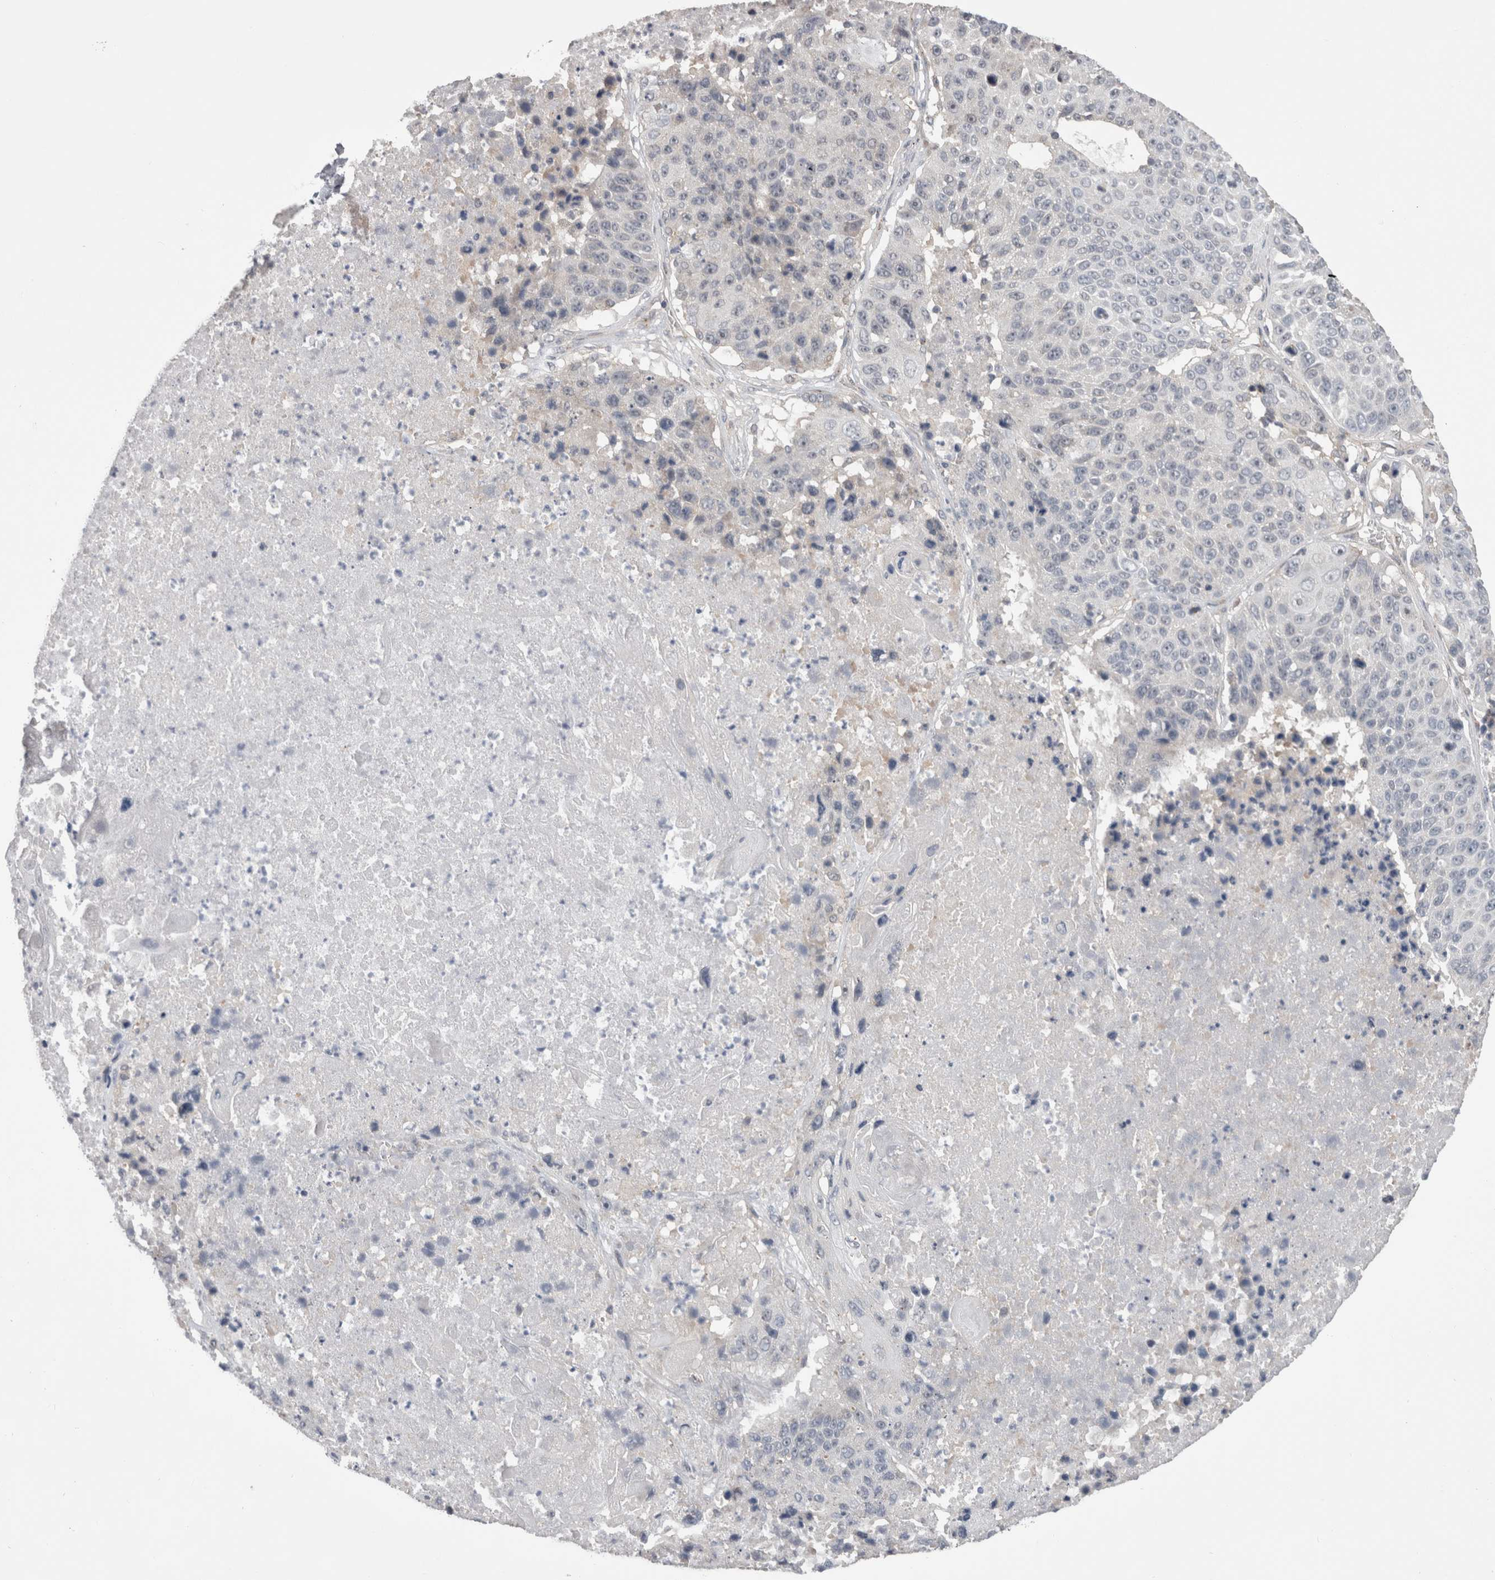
{"staining": {"intensity": "negative", "quantity": "none", "location": "none"}, "tissue": "lung cancer", "cell_type": "Tumor cells", "image_type": "cancer", "snomed": [{"axis": "morphology", "description": "Squamous cell carcinoma, NOS"}, {"axis": "topography", "description": "Lung"}], "caption": "This micrograph is of lung squamous cell carcinoma stained with immunohistochemistry to label a protein in brown with the nuclei are counter-stained blue. There is no positivity in tumor cells.", "gene": "DCTN6", "patient": {"sex": "male", "age": 61}}